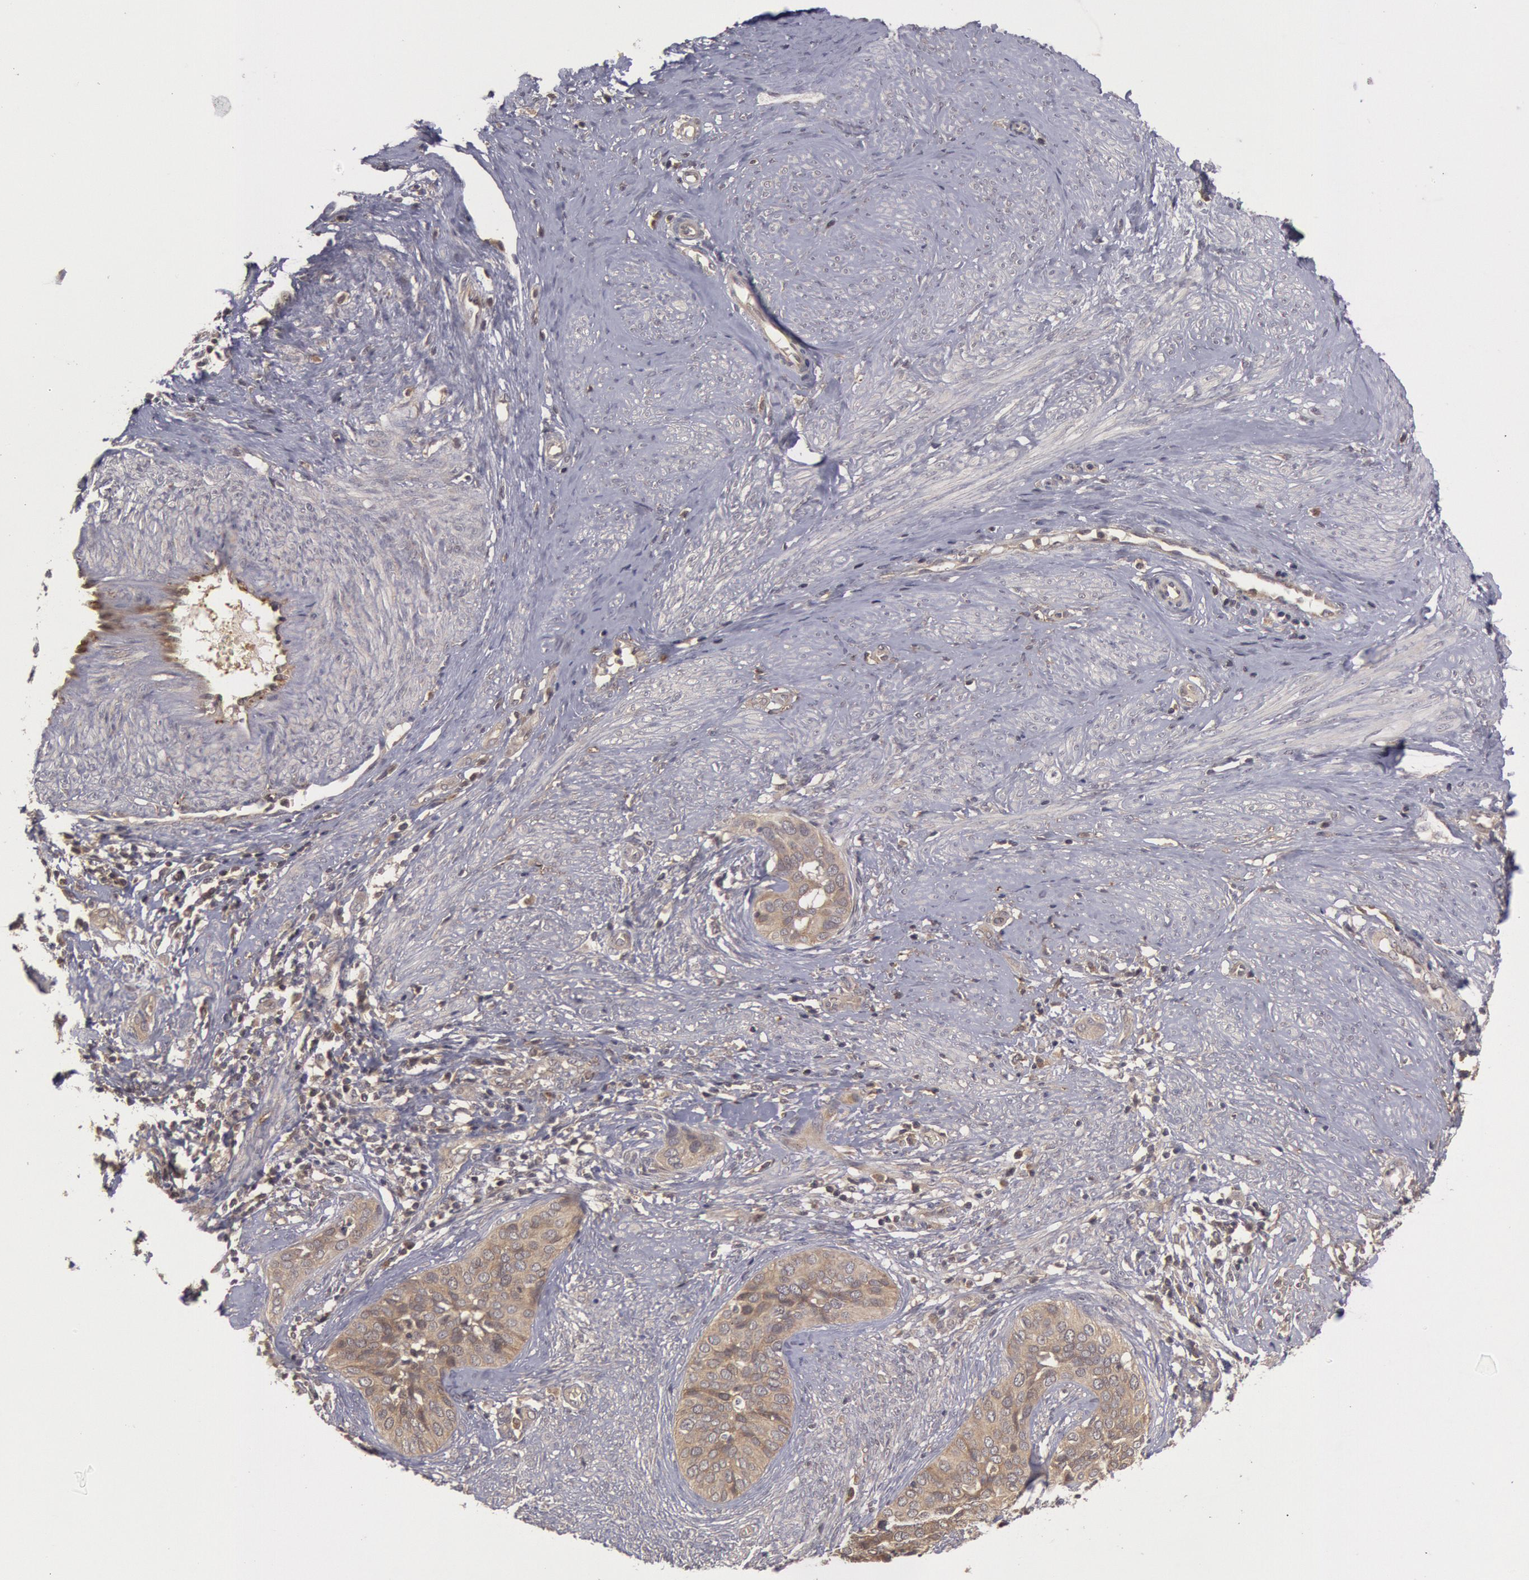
{"staining": {"intensity": "weak", "quantity": ">75%", "location": "cytoplasmic/membranous,nuclear"}, "tissue": "cervical cancer", "cell_type": "Tumor cells", "image_type": "cancer", "snomed": [{"axis": "morphology", "description": "Squamous cell carcinoma, NOS"}, {"axis": "topography", "description": "Cervix"}], "caption": "There is low levels of weak cytoplasmic/membranous and nuclear expression in tumor cells of cervical cancer (squamous cell carcinoma), as demonstrated by immunohistochemical staining (brown color).", "gene": "BRAF", "patient": {"sex": "female", "age": 31}}